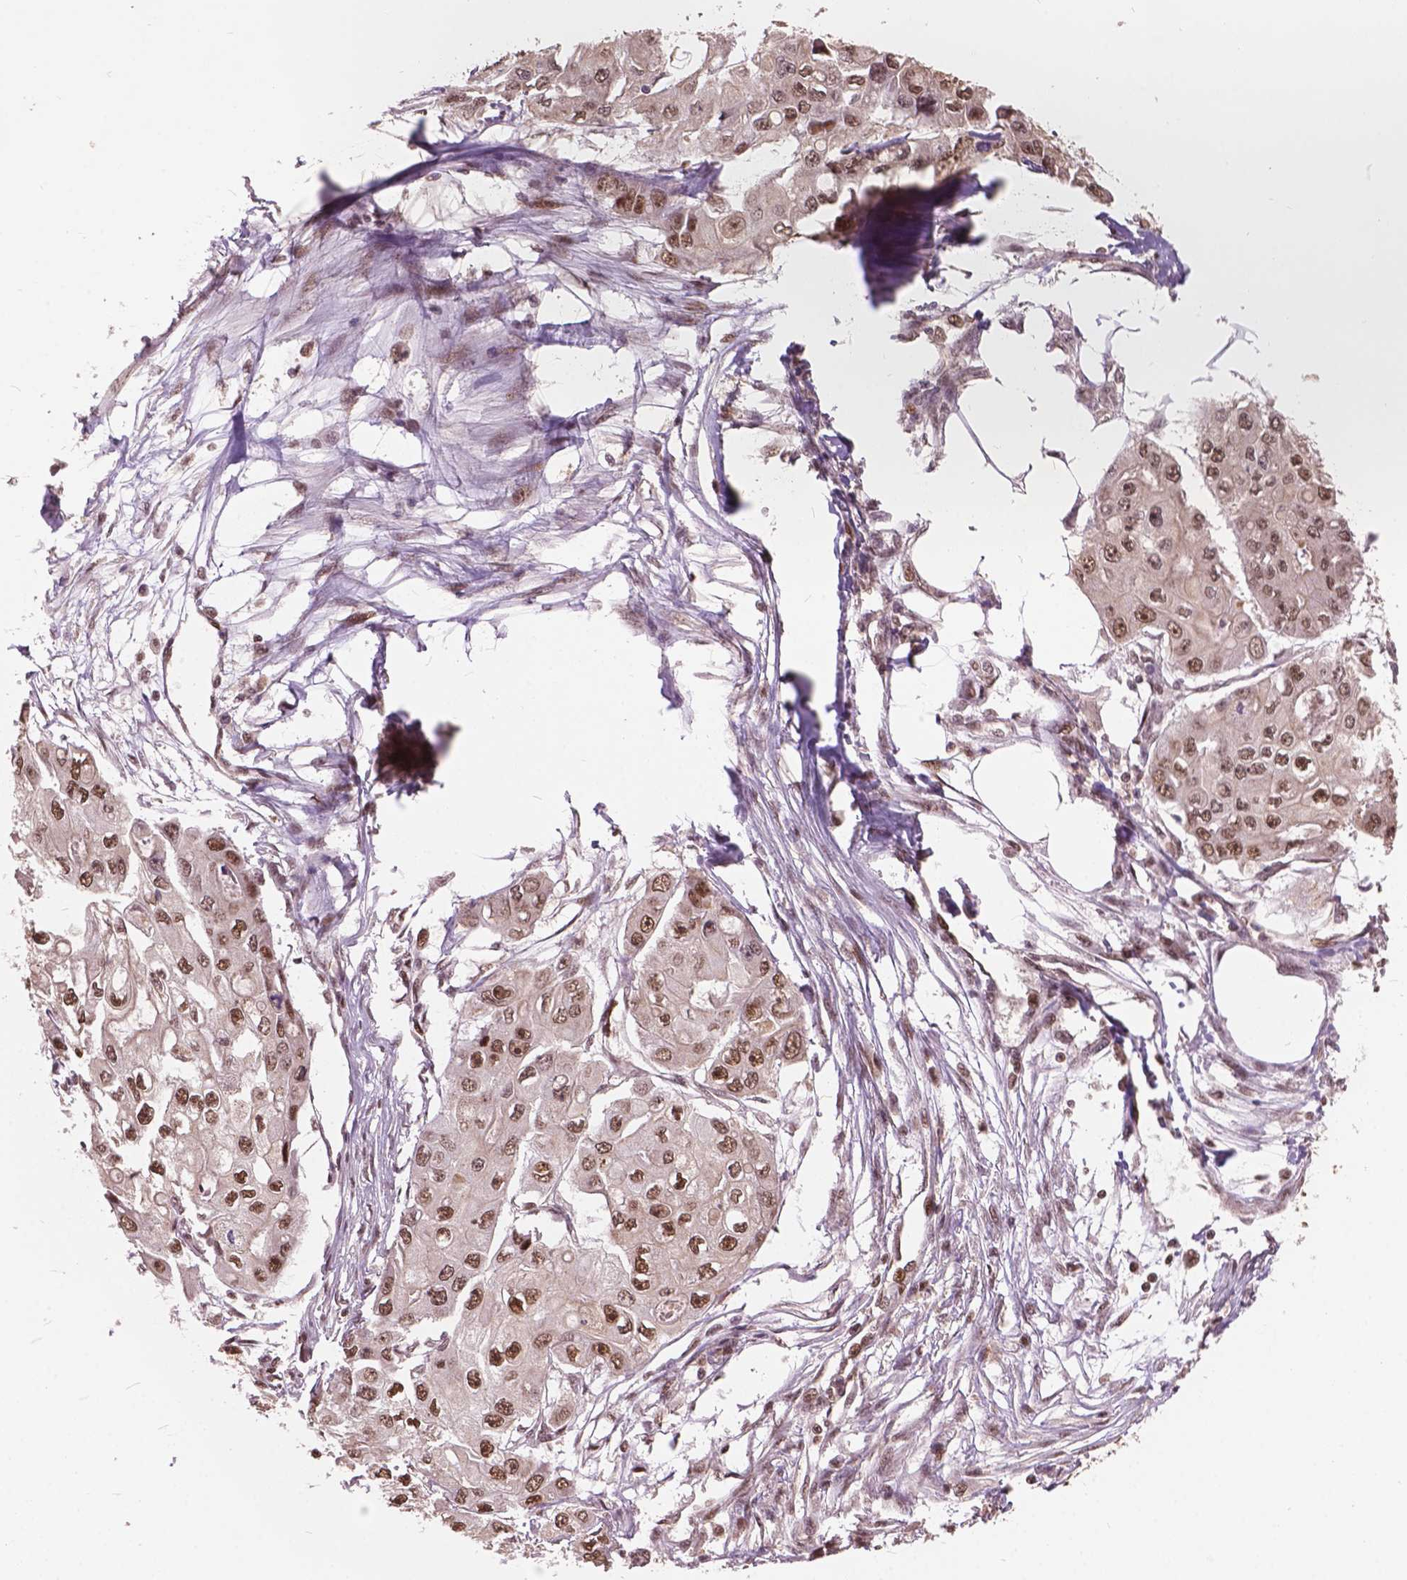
{"staining": {"intensity": "moderate", "quantity": ">75%", "location": "nuclear"}, "tissue": "ovarian cancer", "cell_type": "Tumor cells", "image_type": "cancer", "snomed": [{"axis": "morphology", "description": "Cystadenocarcinoma, serous, NOS"}, {"axis": "topography", "description": "Ovary"}], "caption": "Protein staining reveals moderate nuclear positivity in about >75% of tumor cells in ovarian cancer.", "gene": "ANP32B", "patient": {"sex": "female", "age": 56}}